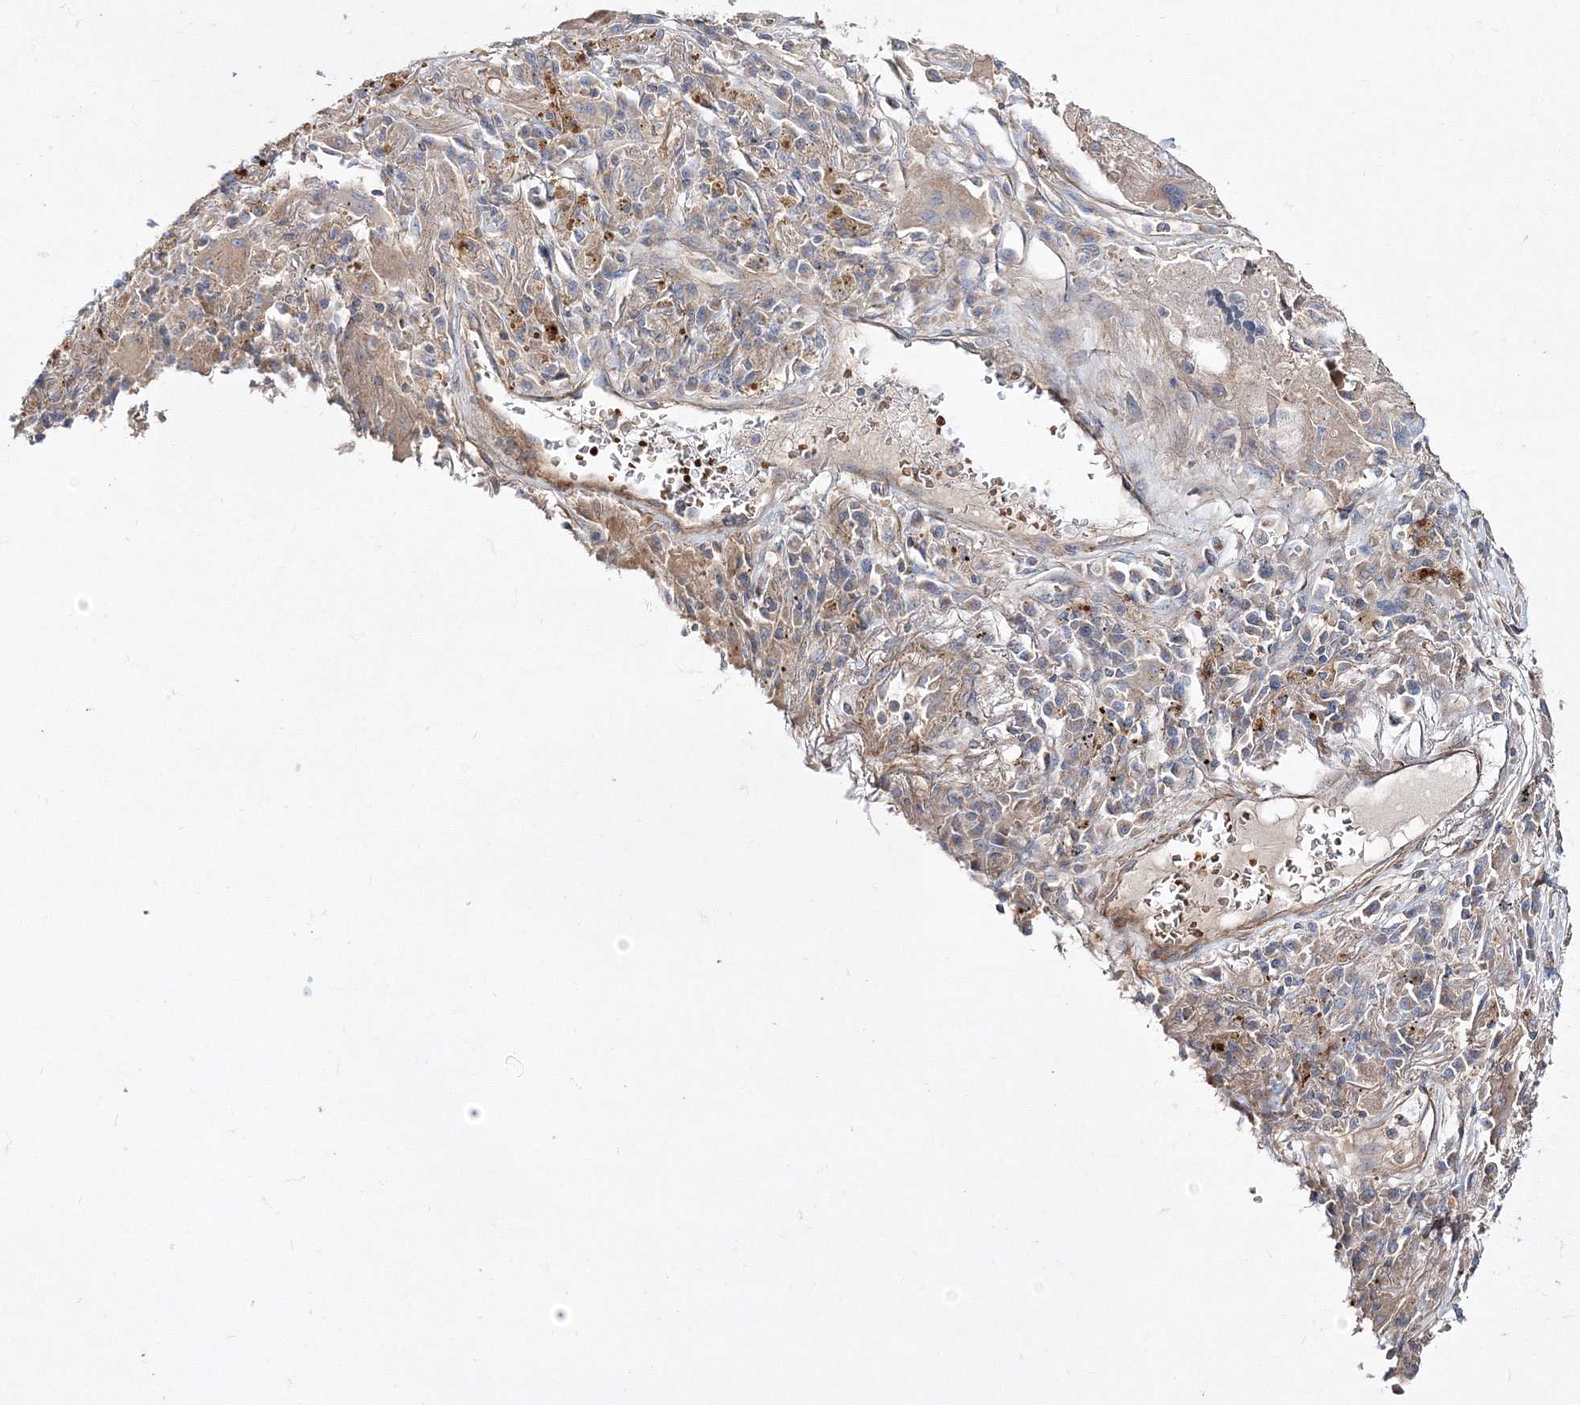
{"staining": {"intensity": "weak", "quantity": "<25%", "location": "cytoplasmic/membranous"}, "tissue": "lung cancer", "cell_type": "Tumor cells", "image_type": "cancer", "snomed": [{"axis": "morphology", "description": "Squamous cell carcinoma, NOS"}, {"axis": "topography", "description": "Lung"}], "caption": "Immunohistochemistry (IHC) photomicrograph of neoplastic tissue: human lung cancer stained with DAB (3,3'-diaminobenzidine) shows no significant protein expression in tumor cells. (IHC, brightfield microscopy, high magnification).", "gene": "ZSWIM6", "patient": {"sex": "male", "age": 61}}